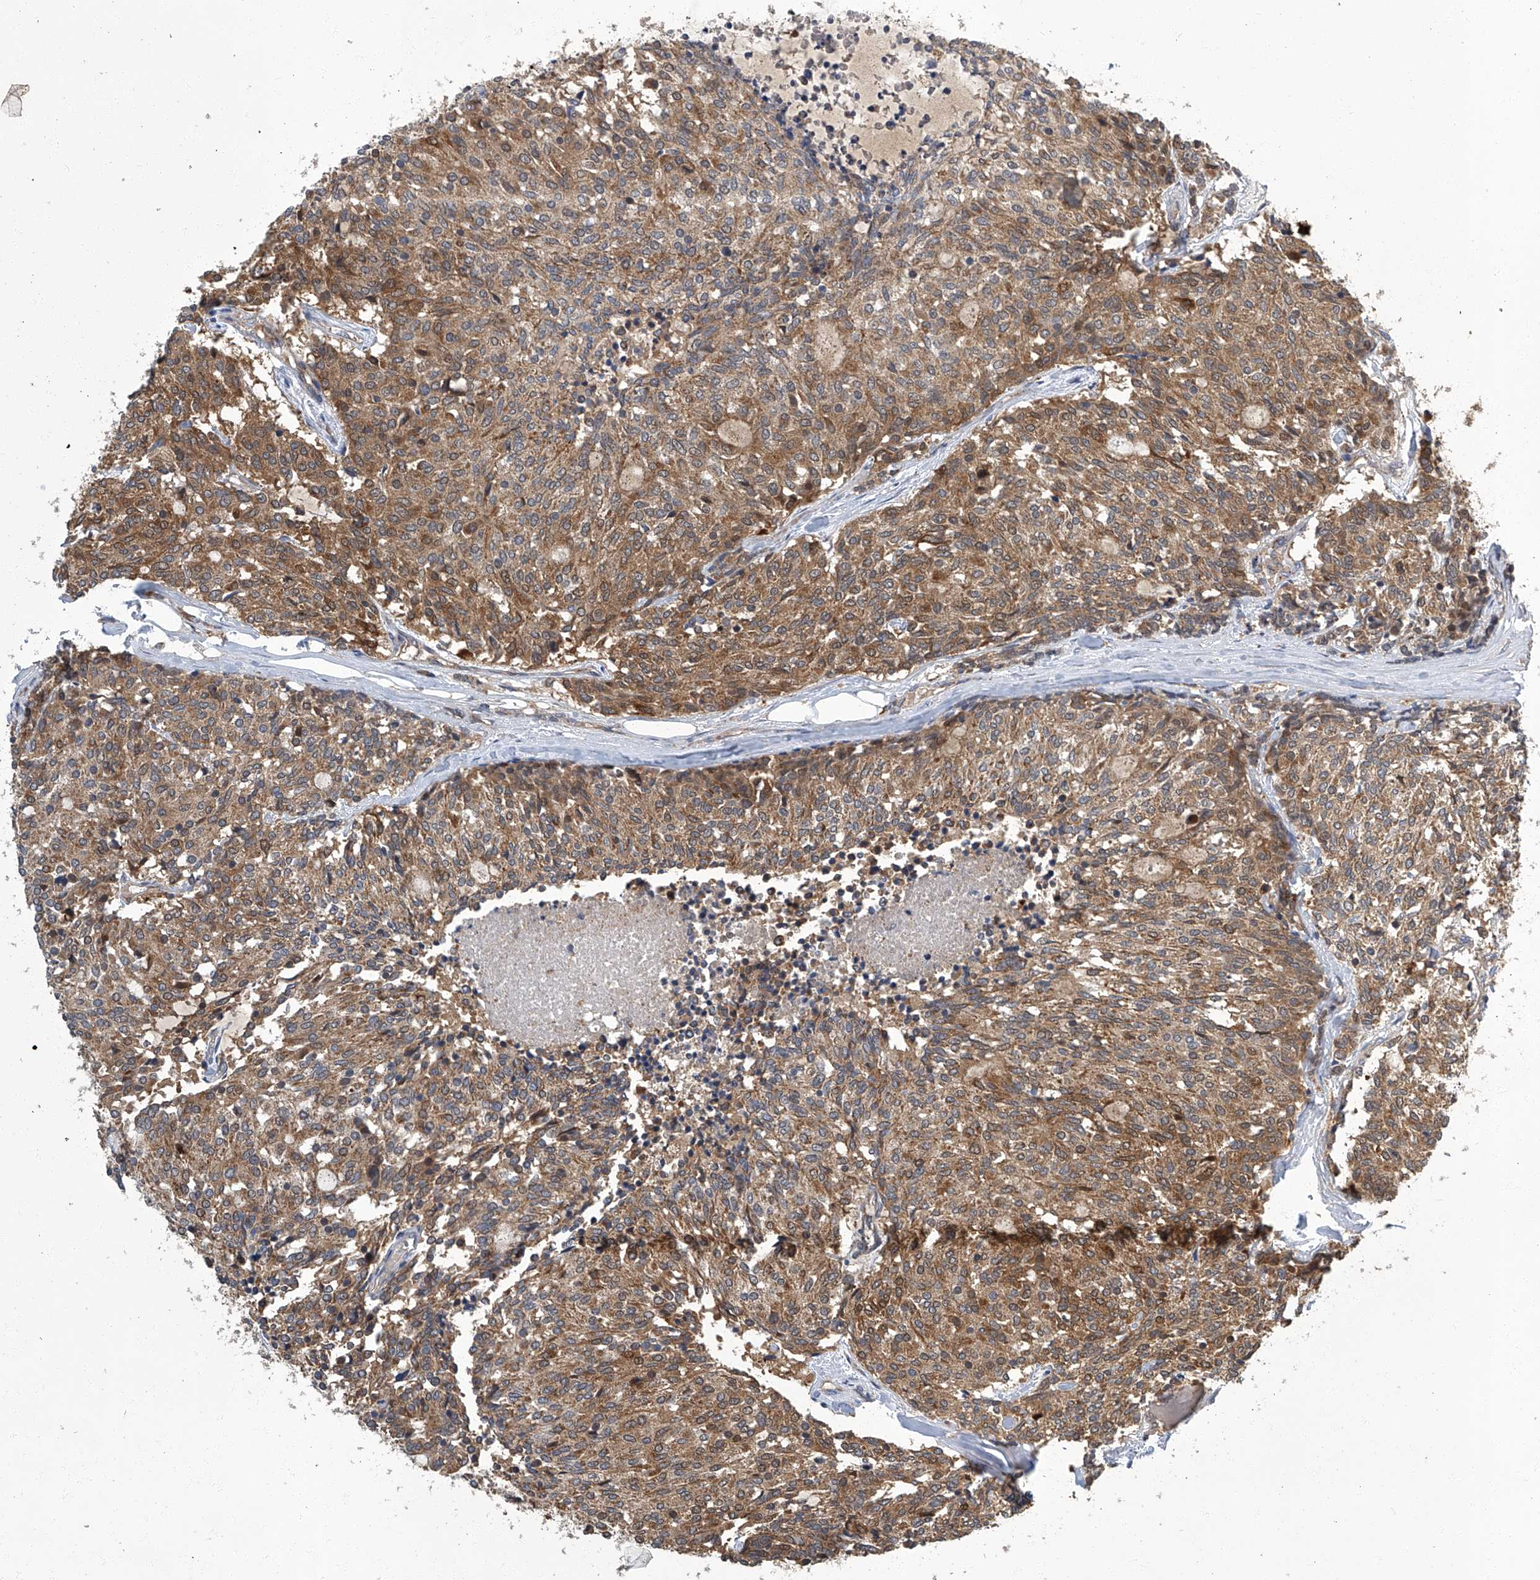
{"staining": {"intensity": "moderate", "quantity": ">75%", "location": "cytoplasmic/membranous"}, "tissue": "carcinoid", "cell_type": "Tumor cells", "image_type": "cancer", "snomed": [{"axis": "morphology", "description": "Carcinoid, malignant, NOS"}, {"axis": "topography", "description": "Pancreas"}], "caption": "Human carcinoid (malignant) stained with a brown dye exhibits moderate cytoplasmic/membranous positive expression in about >75% of tumor cells.", "gene": "TNFRSF13B", "patient": {"sex": "female", "age": 54}}